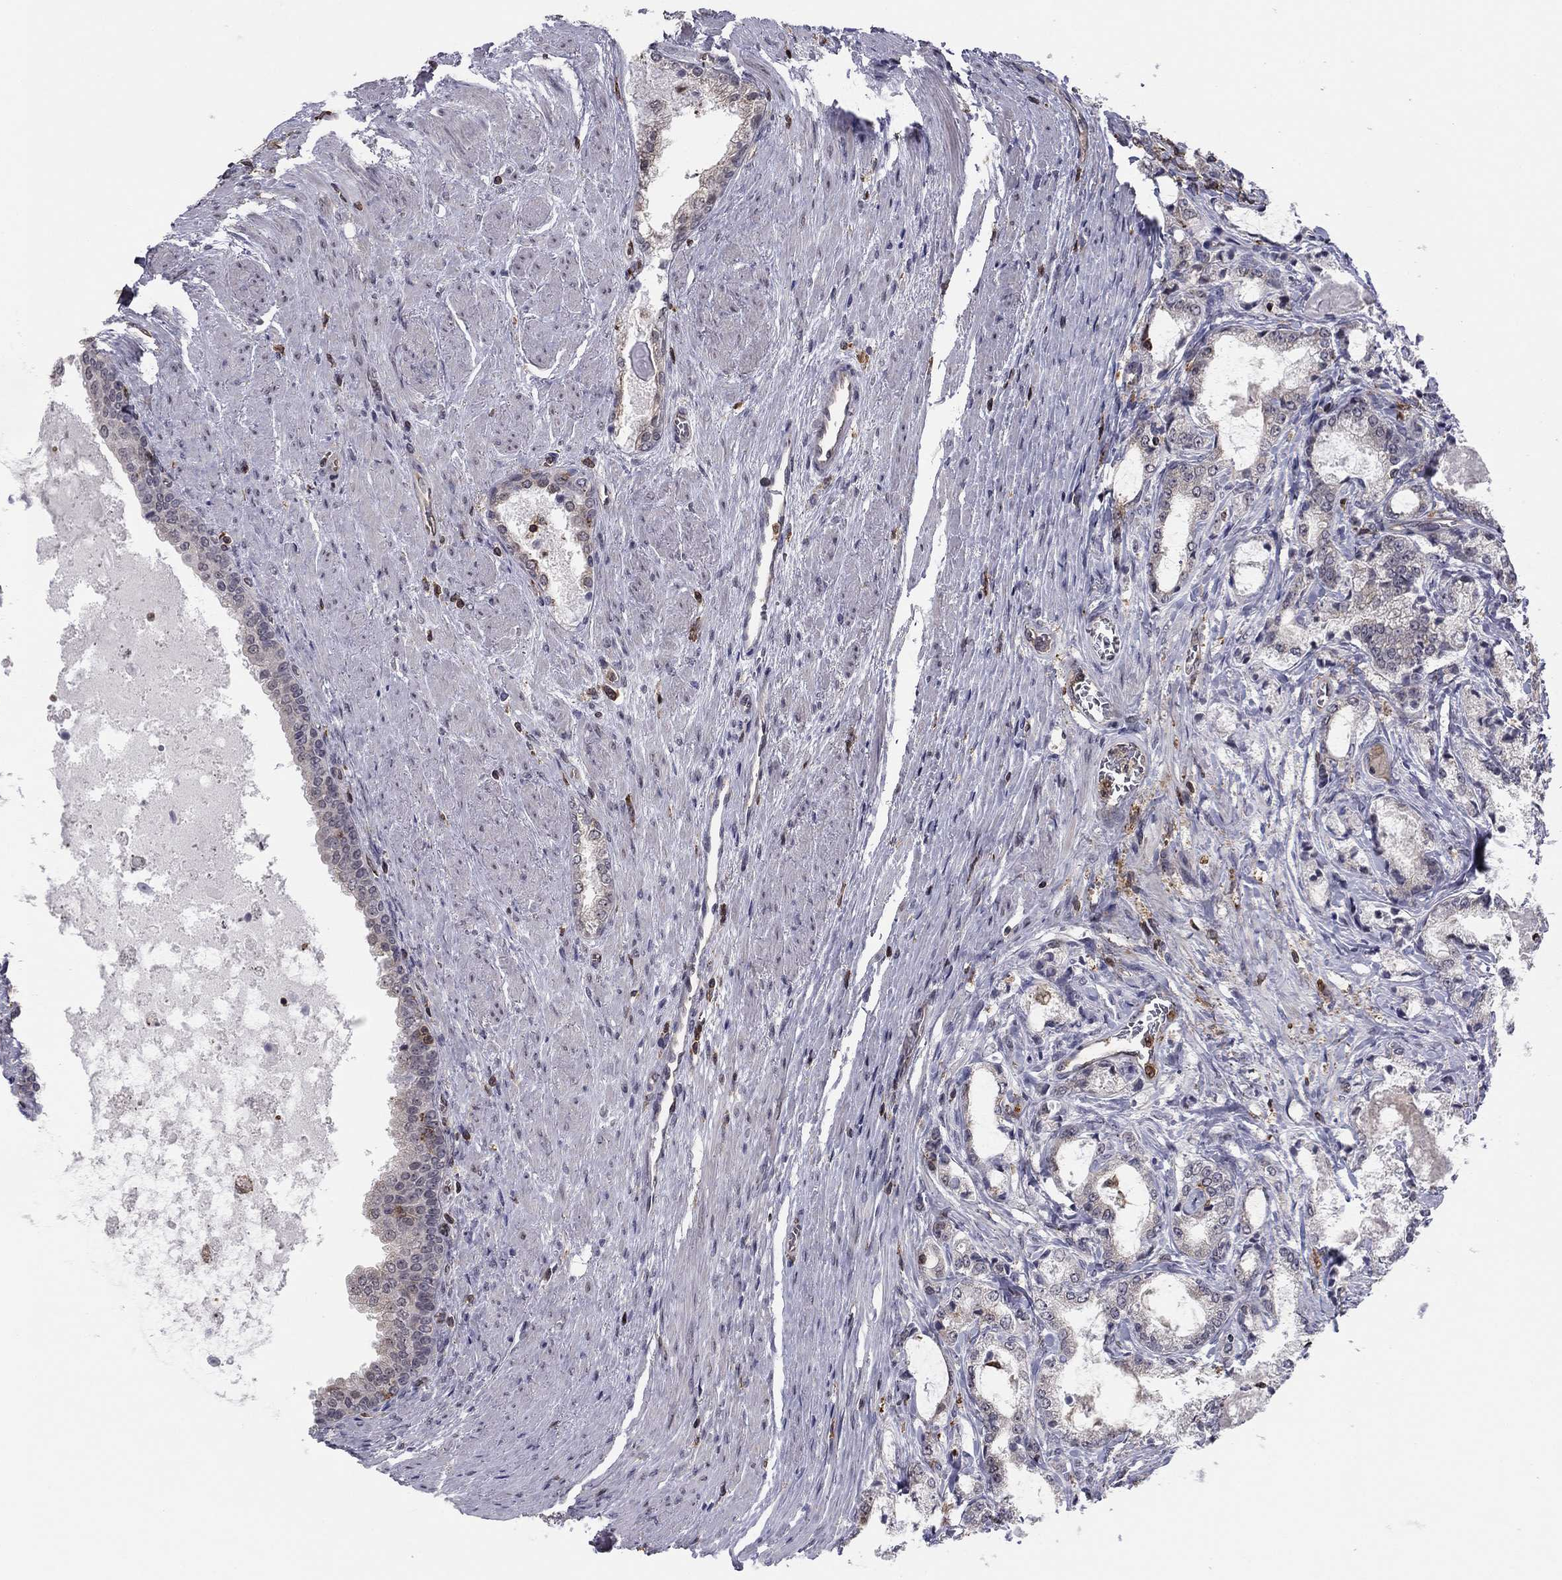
{"staining": {"intensity": "negative", "quantity": "none", "location": "none"}, "tissue": "prostate cancer", "cell_type": "Tumor cells", "image_type": "cancer", "snomed": [{"axis": "morphology", "description": "Adenocarcinoma, NOS"}, {"axis": "topography", "description": "Prostate and seminal vesicle, NOS"}, {"axis": "topography", "description": "Prostate"}], "caption": "Protein analysis of prostate cancer demonstrates no significant positivity in tumor cells.", "gene": "PLCB2", "patient": {"sex": "male", "age": 62}}